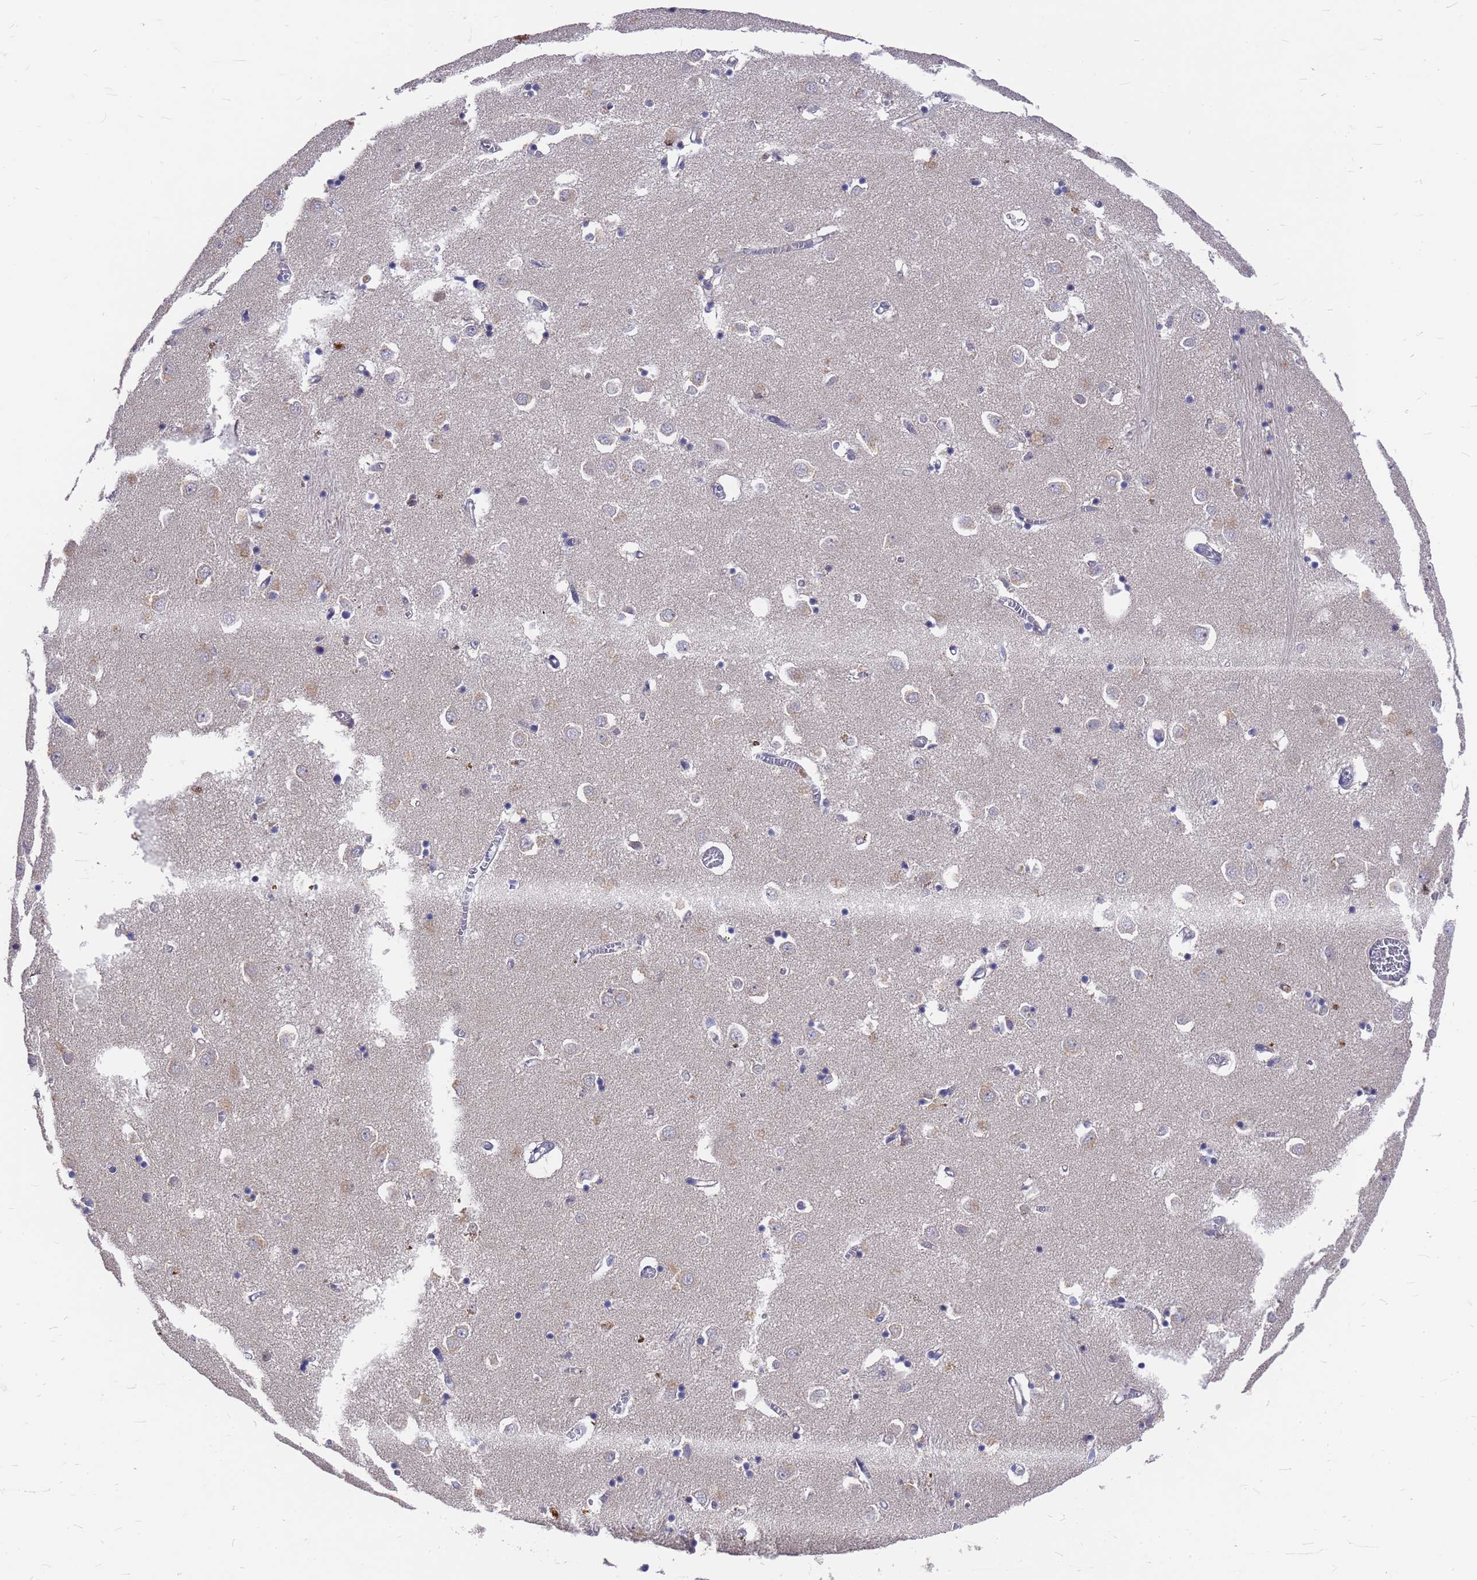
{"staining": {"intensity": "negative", "quantity": "none", "location": "none"}, "tissue": "caudate", "cell_type": "Glial cells", "image_type": "normal", "snomed": [{"axis": "morphology", "description": "Normal tissue, NOS"}, {"axis": "topography", "description": "Lateral ventricle wall"}], "caption": "A high-resolution histopathology image shows immunohistochemistry staining of unremarkable caudate, which exhibits no significant staining in glial cells. (DAB IHC visualized using brightfield microscopy, high magnification).", "gene": "ZNF717", "patient": {"sex": "male", "age": 70}}